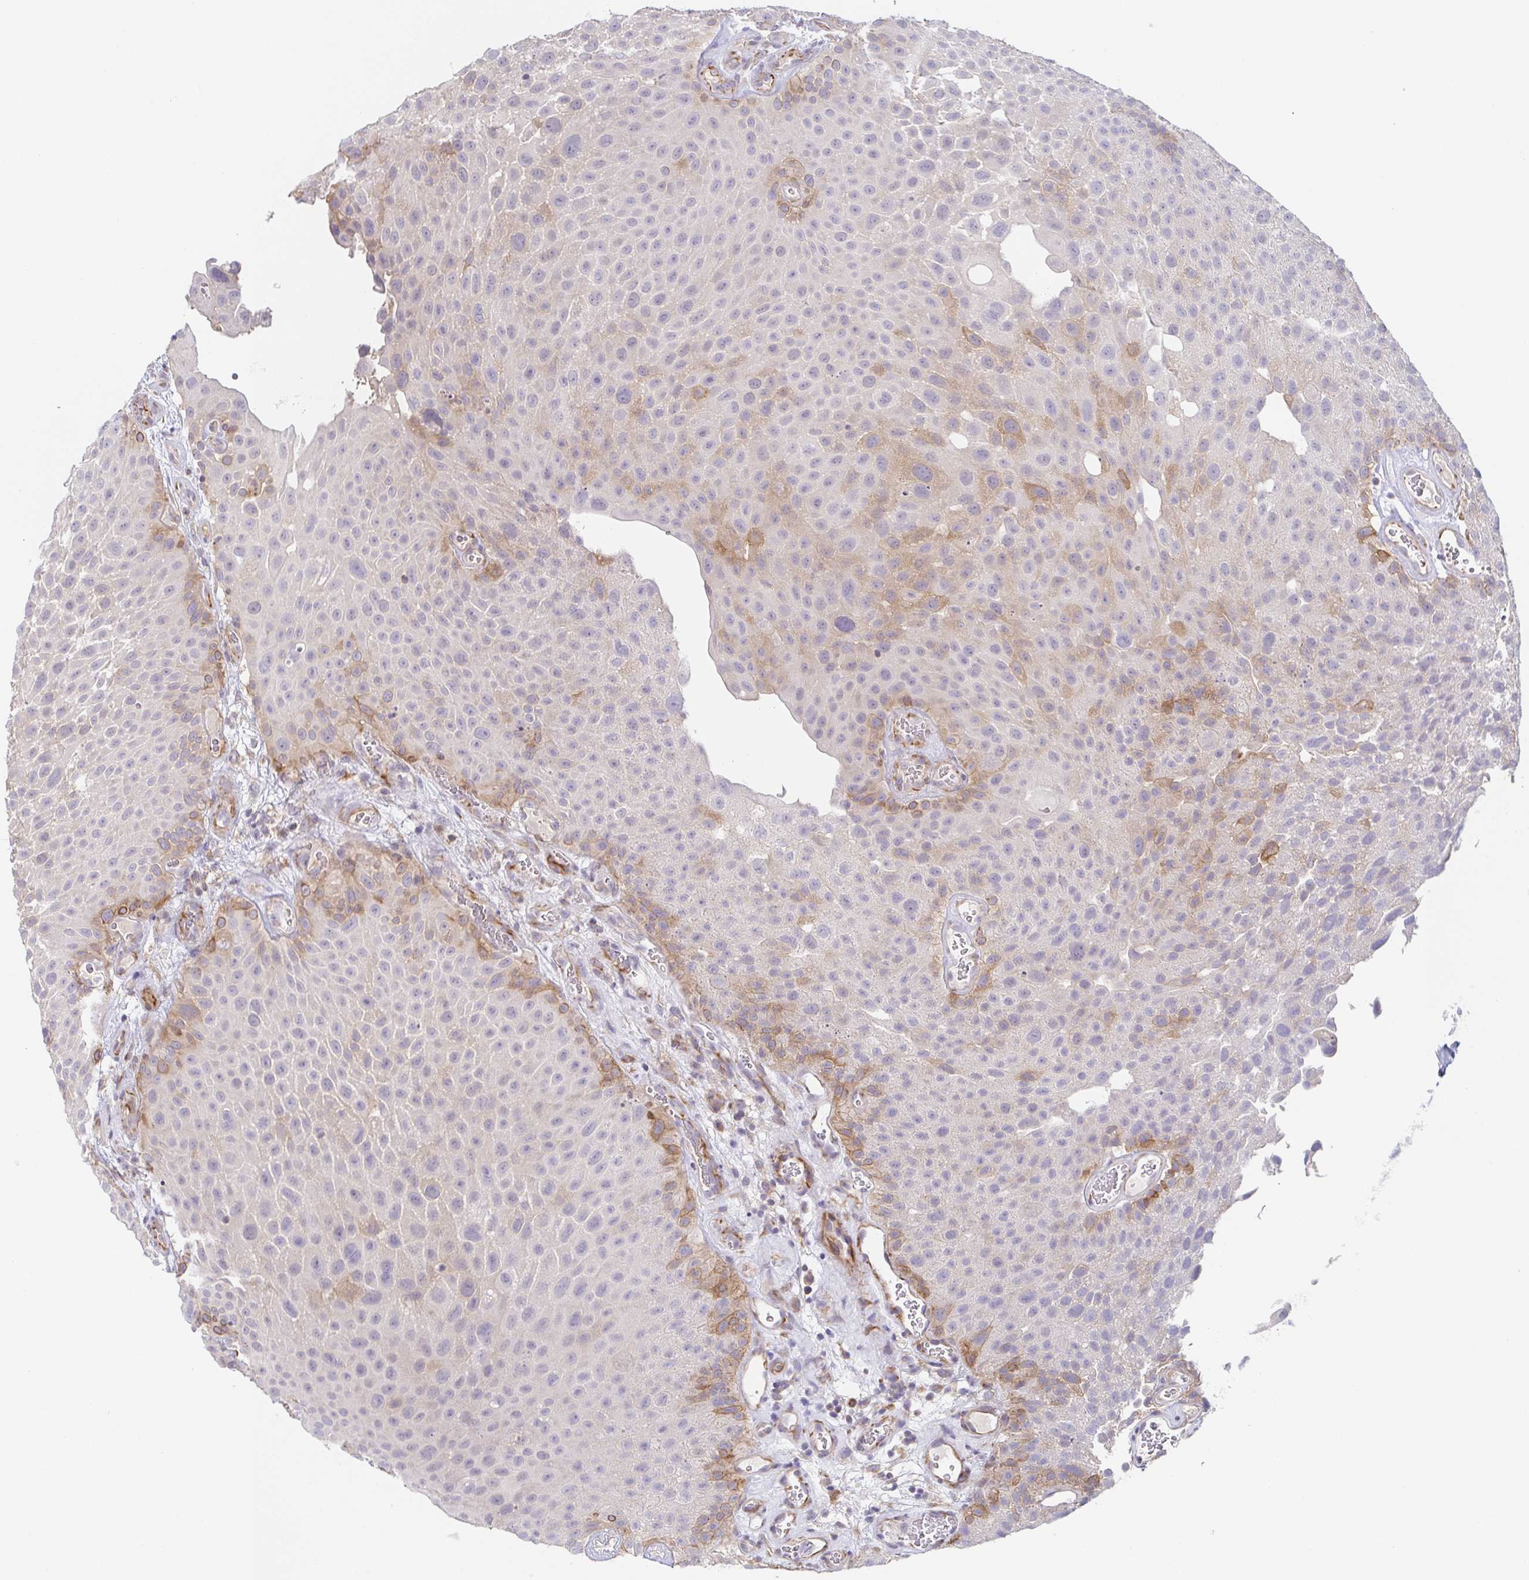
{"staining": {"intensity": "moderate", "quantity": "<25%", "location": "cytoplasmic/membranous"}, "tissue": "urothelial cancer", "cell_type": "Tumor cells", "image_type": "cancer", "snomed": [{"axis": "morphology", "description": "Urothelial carcinoma, Low grade"}, {"axis": "topography", "description": "Urinary bladder"}], "caption": "This is an image of immunohistochemistry (IHC) staining of low-grade urothelial carcinoma, which shows moderate staining in the cytoplasmic/membranous of tumor cells.", "gene": "COL17A1", "patient": {"sex": "male", "age": 72}}